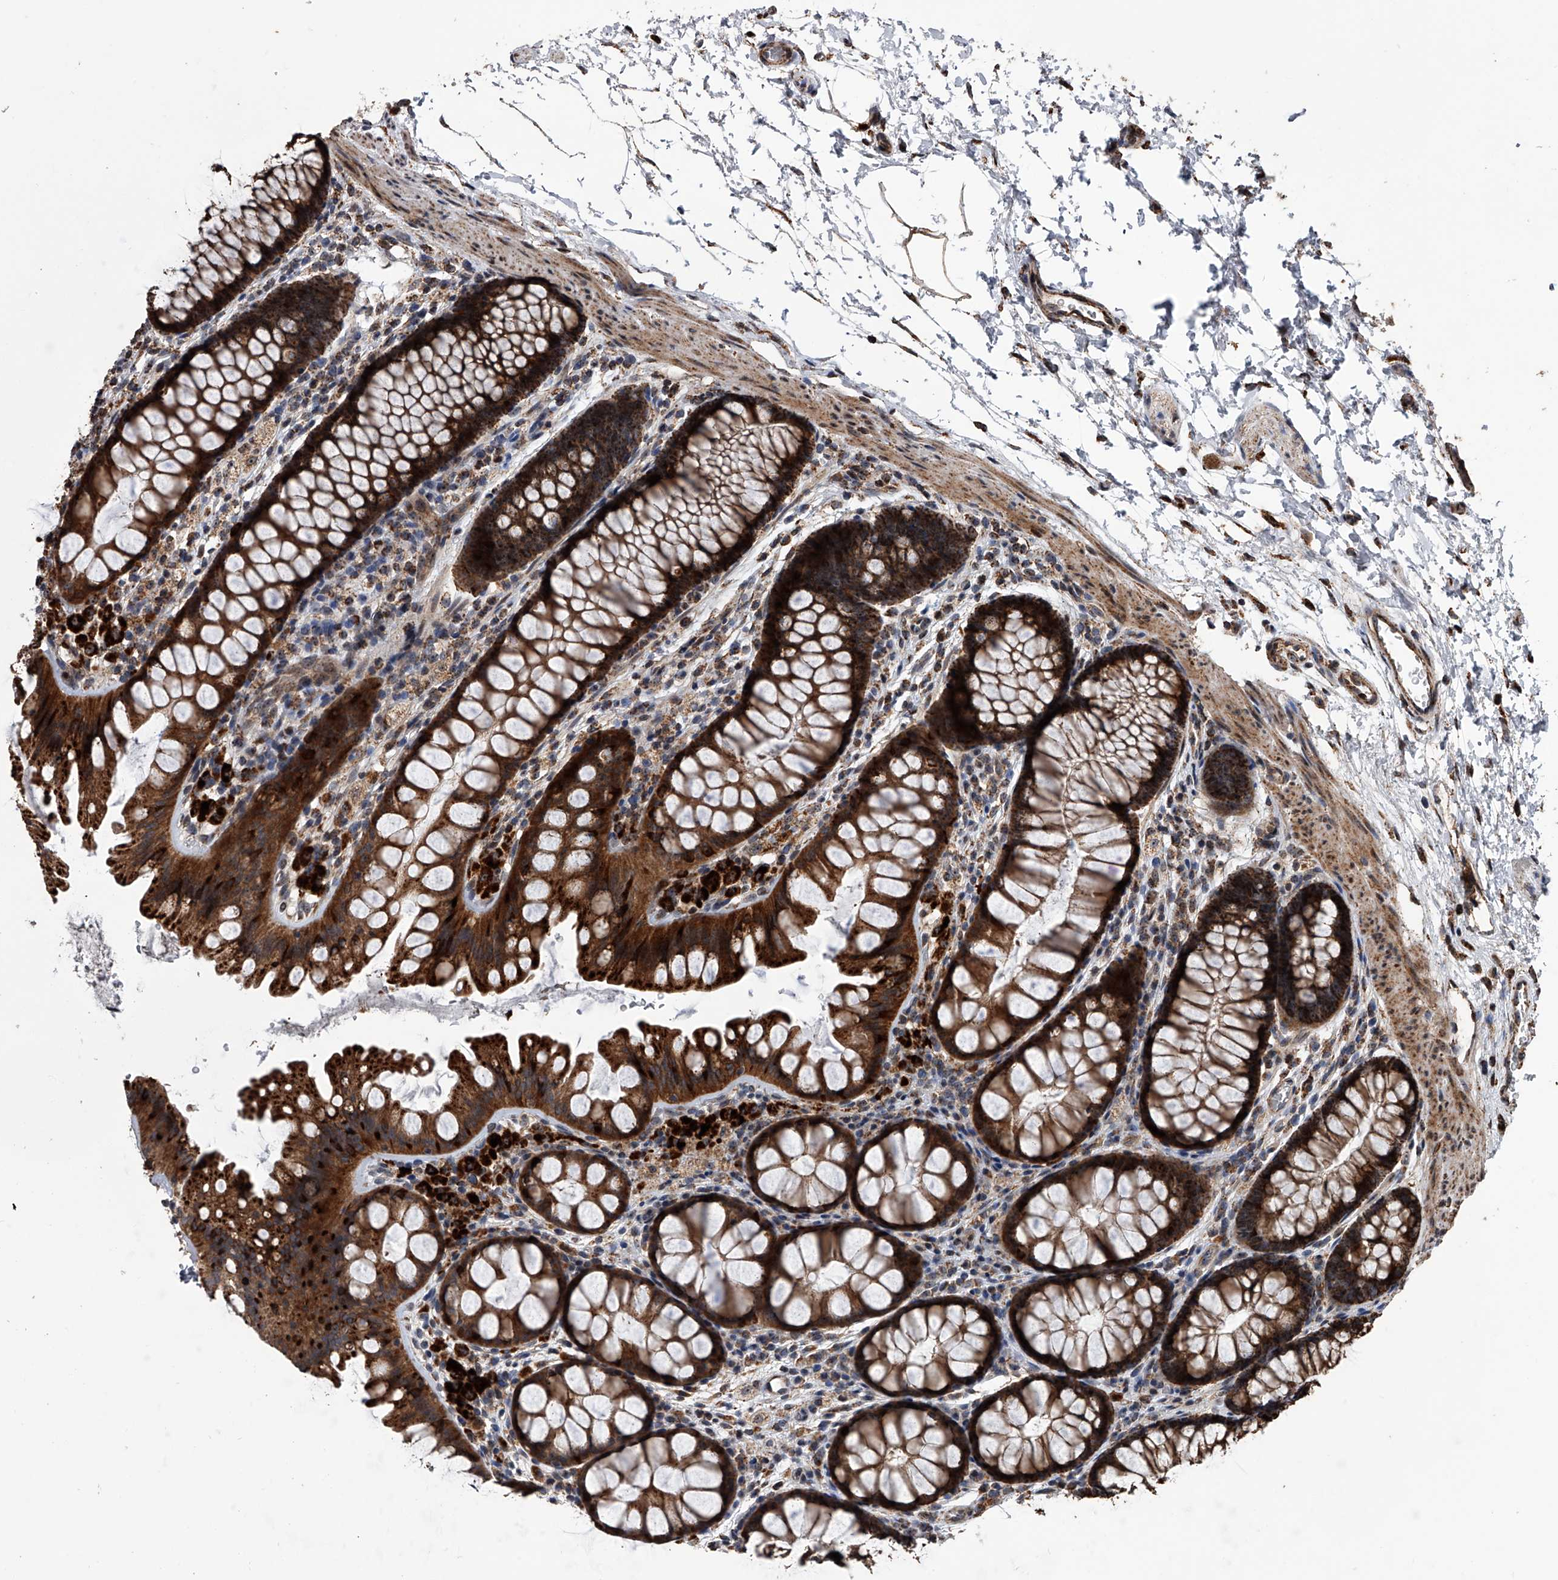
{"staining": {"intensity": "strong", "quantity": ">75%", "location": "cytoplasmic/membranous"}, "tissue": "colon", "cell_type": "Endothelial cells", "image_type": "normal", "snomed": [{"axis": "morphology", "description": "Normal tissue, NOS"}, {"axis": "topography", "description": "Colon"}], "caption": "Protein staining demonstrates strong cytoplasmic/membranous expression in about >75% of endothelial cells in normal colon.", "gene": "SMPDL3A", "patient": {"sex": "female", "age": 62}}